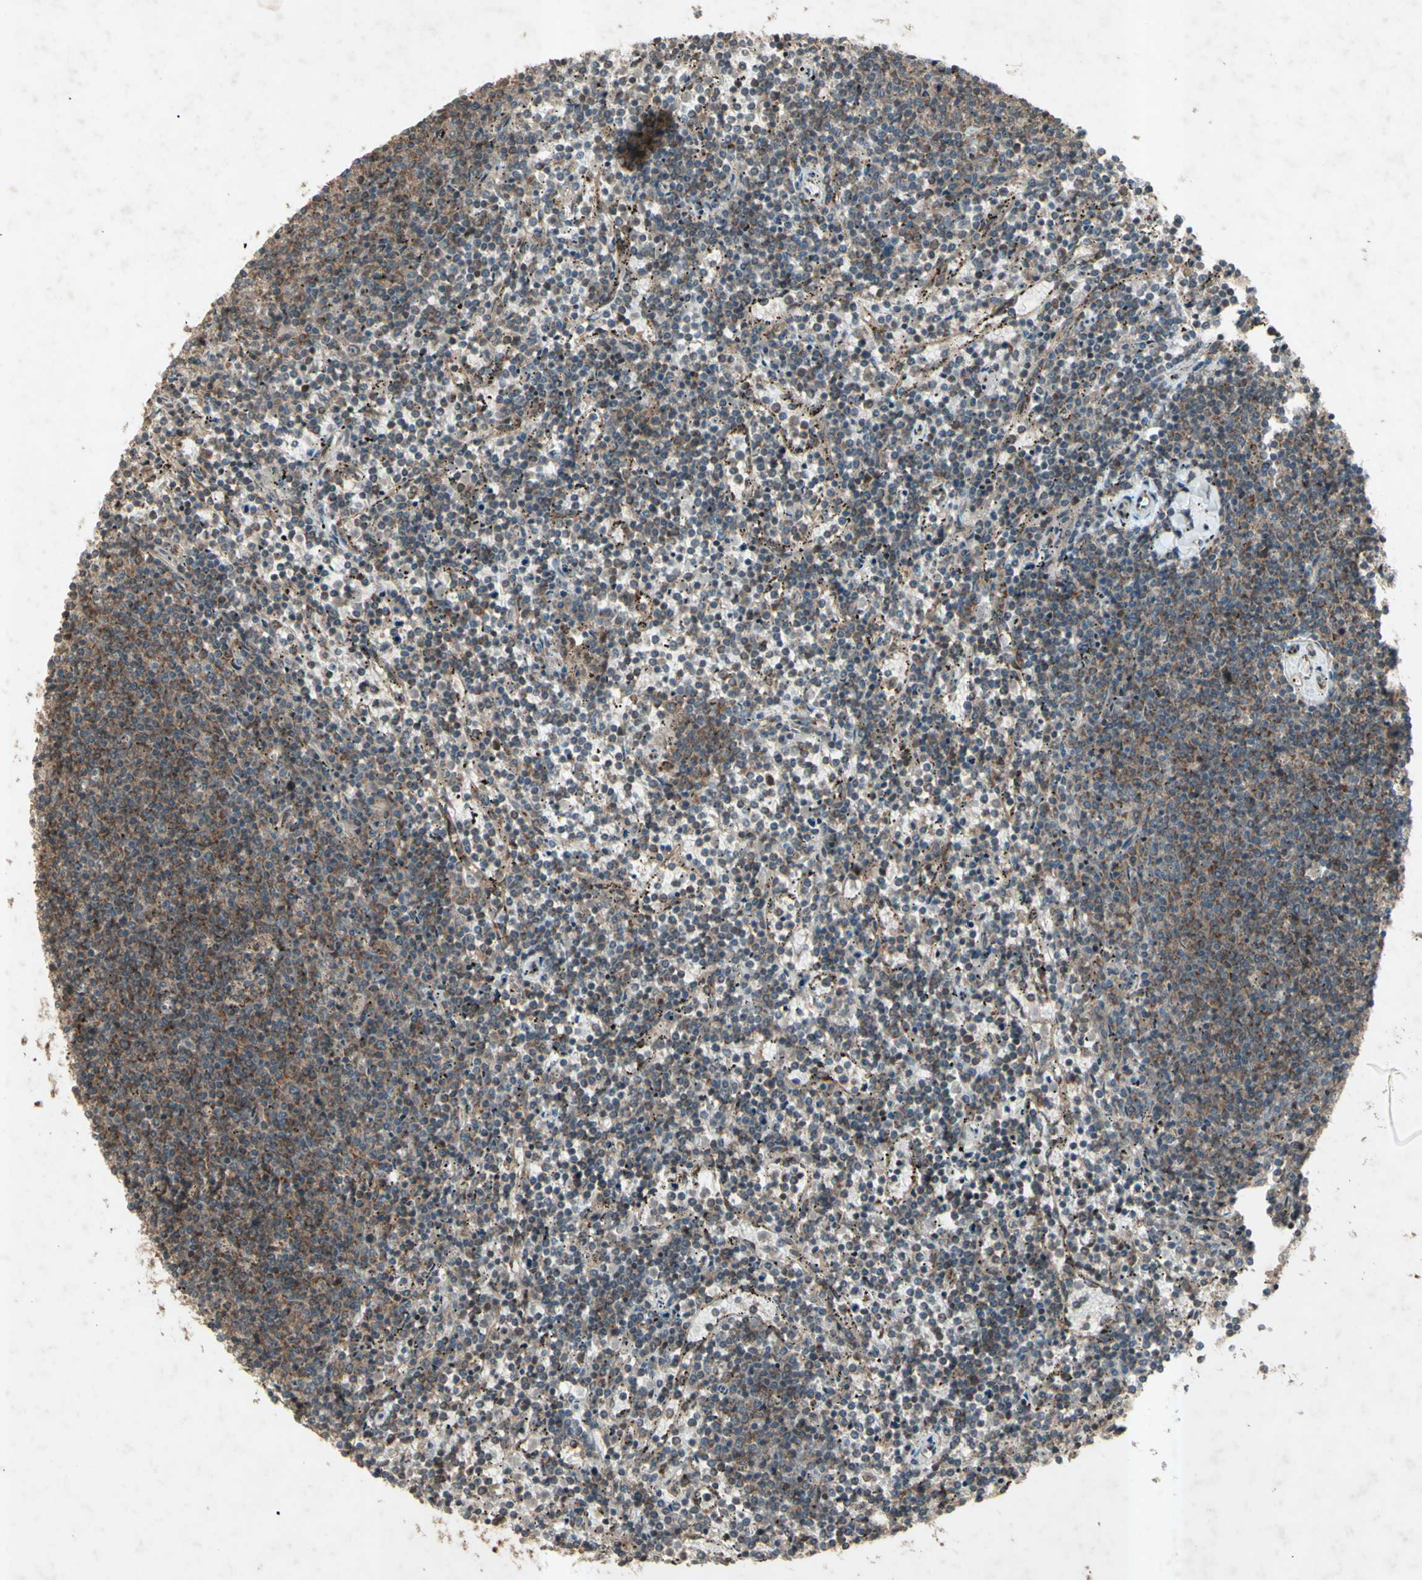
{"staining": {"intensity": "moderate", "quantity": ">75%", "location": "cytoplasmic/membranous"}, "tissue": "lymphoma", "cell_type": "Tumor cells", "image_type": "cancer", "snomed": [{"axis": "morphology", "description": "Malignant lymphoma, non-Hodgkin's type, Low grade"}, {"axis": "topography", "description": "Spleen"}], "caption": "Brown immunohistochemical staining in lymphoma demonstrates moderate cytoplasmic/membranous expression in approximately >75% of tumor cells.", "gene": "AP1G1", "patient": {"sex": "female", "age": 50}}